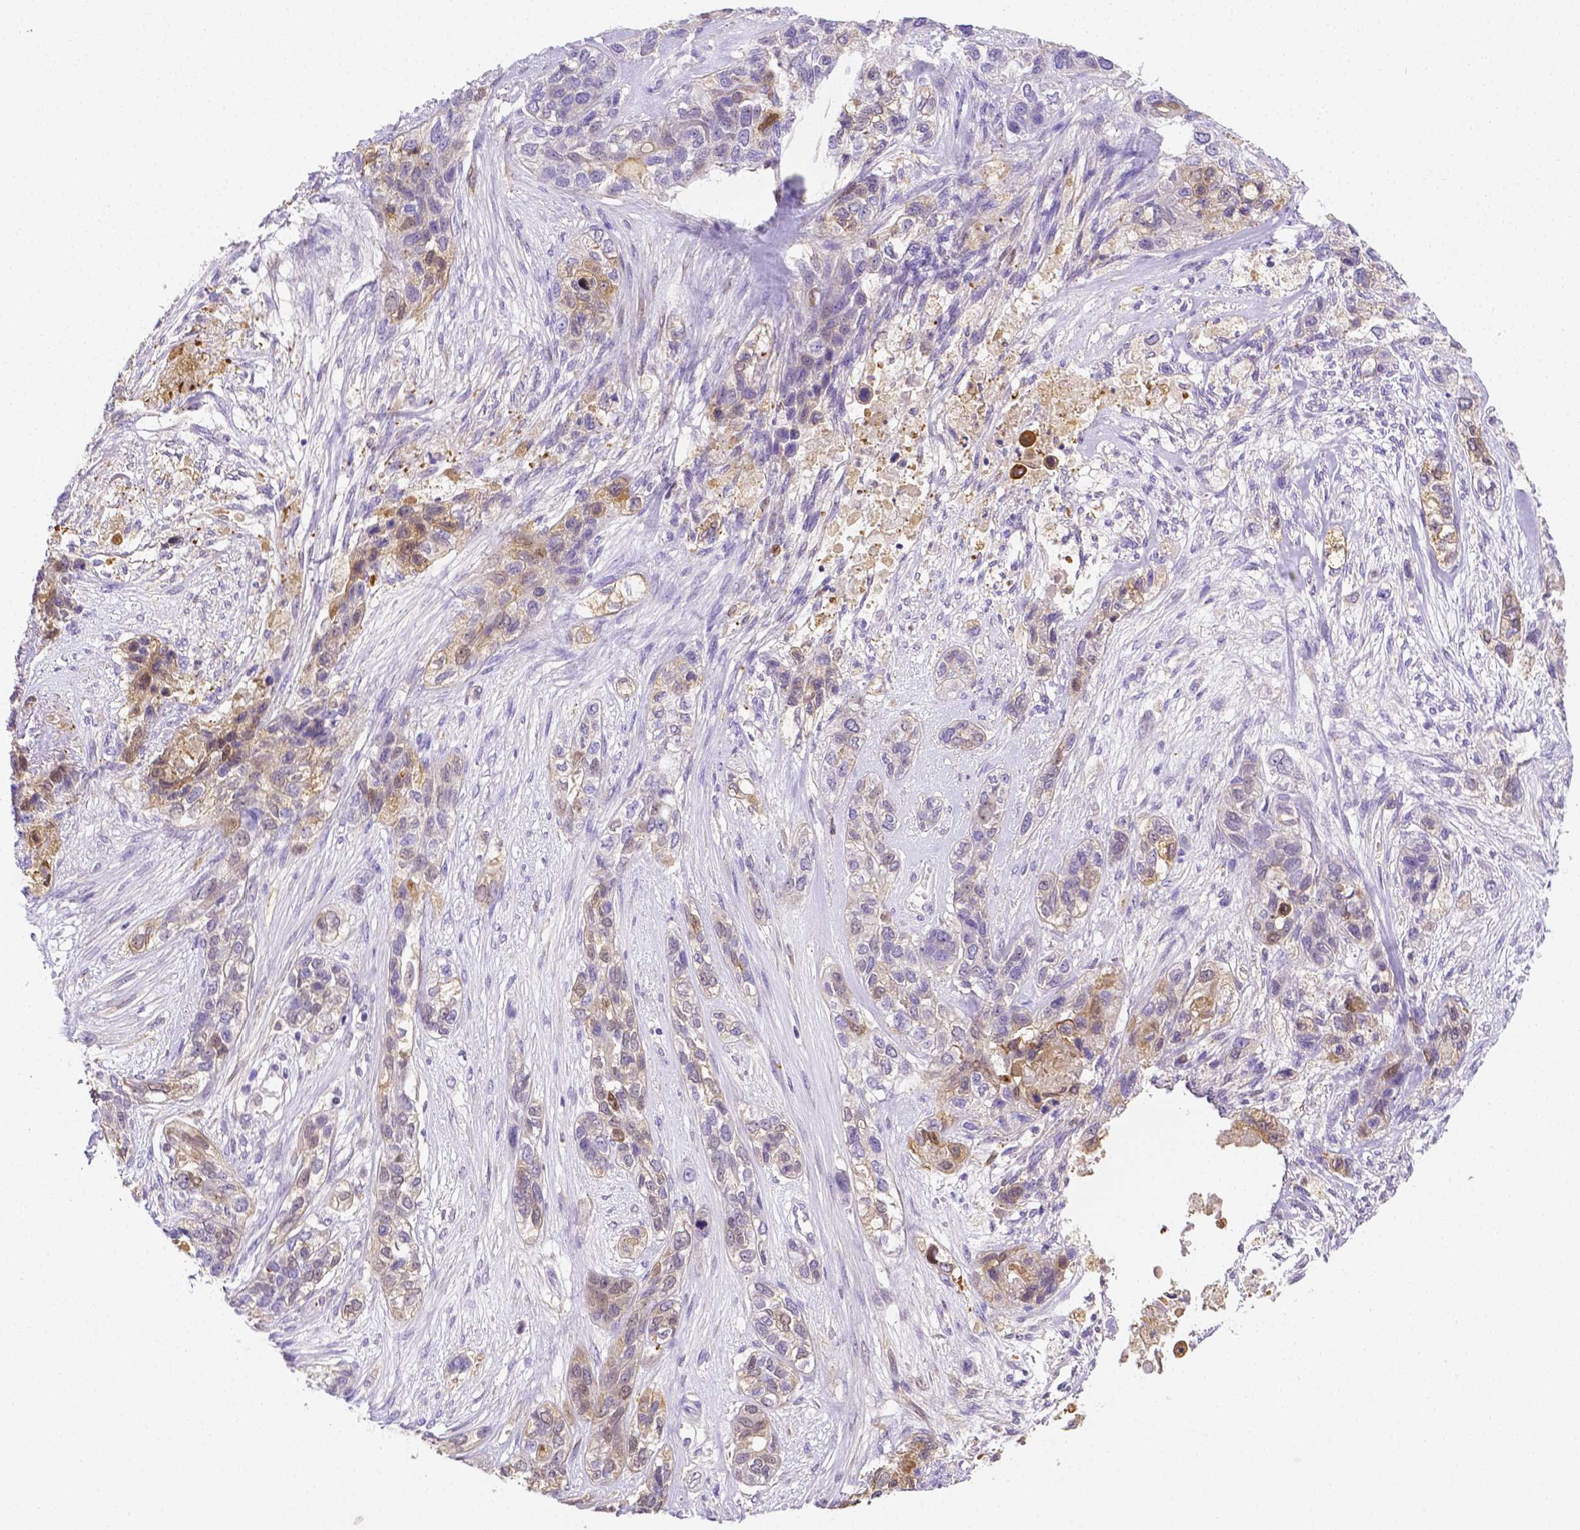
{"staining": {"intensity": "weak", "quantity": "25%-75%", "location": "cytoplasmic/membranous"}, "tissue": "lung cancer", "cell_type": "Tumor cells", "image_type": "cancer", "snomed": [{"axis": "morphology", "description": "Squamous cell carcinoma, NOS"}, {"axis": "topography", "description": "Lung"}], "caption": "DAB (3,3'-diaminobenzidine) immunohistochemical staining of human lung cancer (squamous cell carcinoma) exhibits weak cytoplasmic/membranous protein positivity in about 25%-75% of tumor cells.", "gene": "NXPH2", "patient": {"sex": "female", "age": 70}}